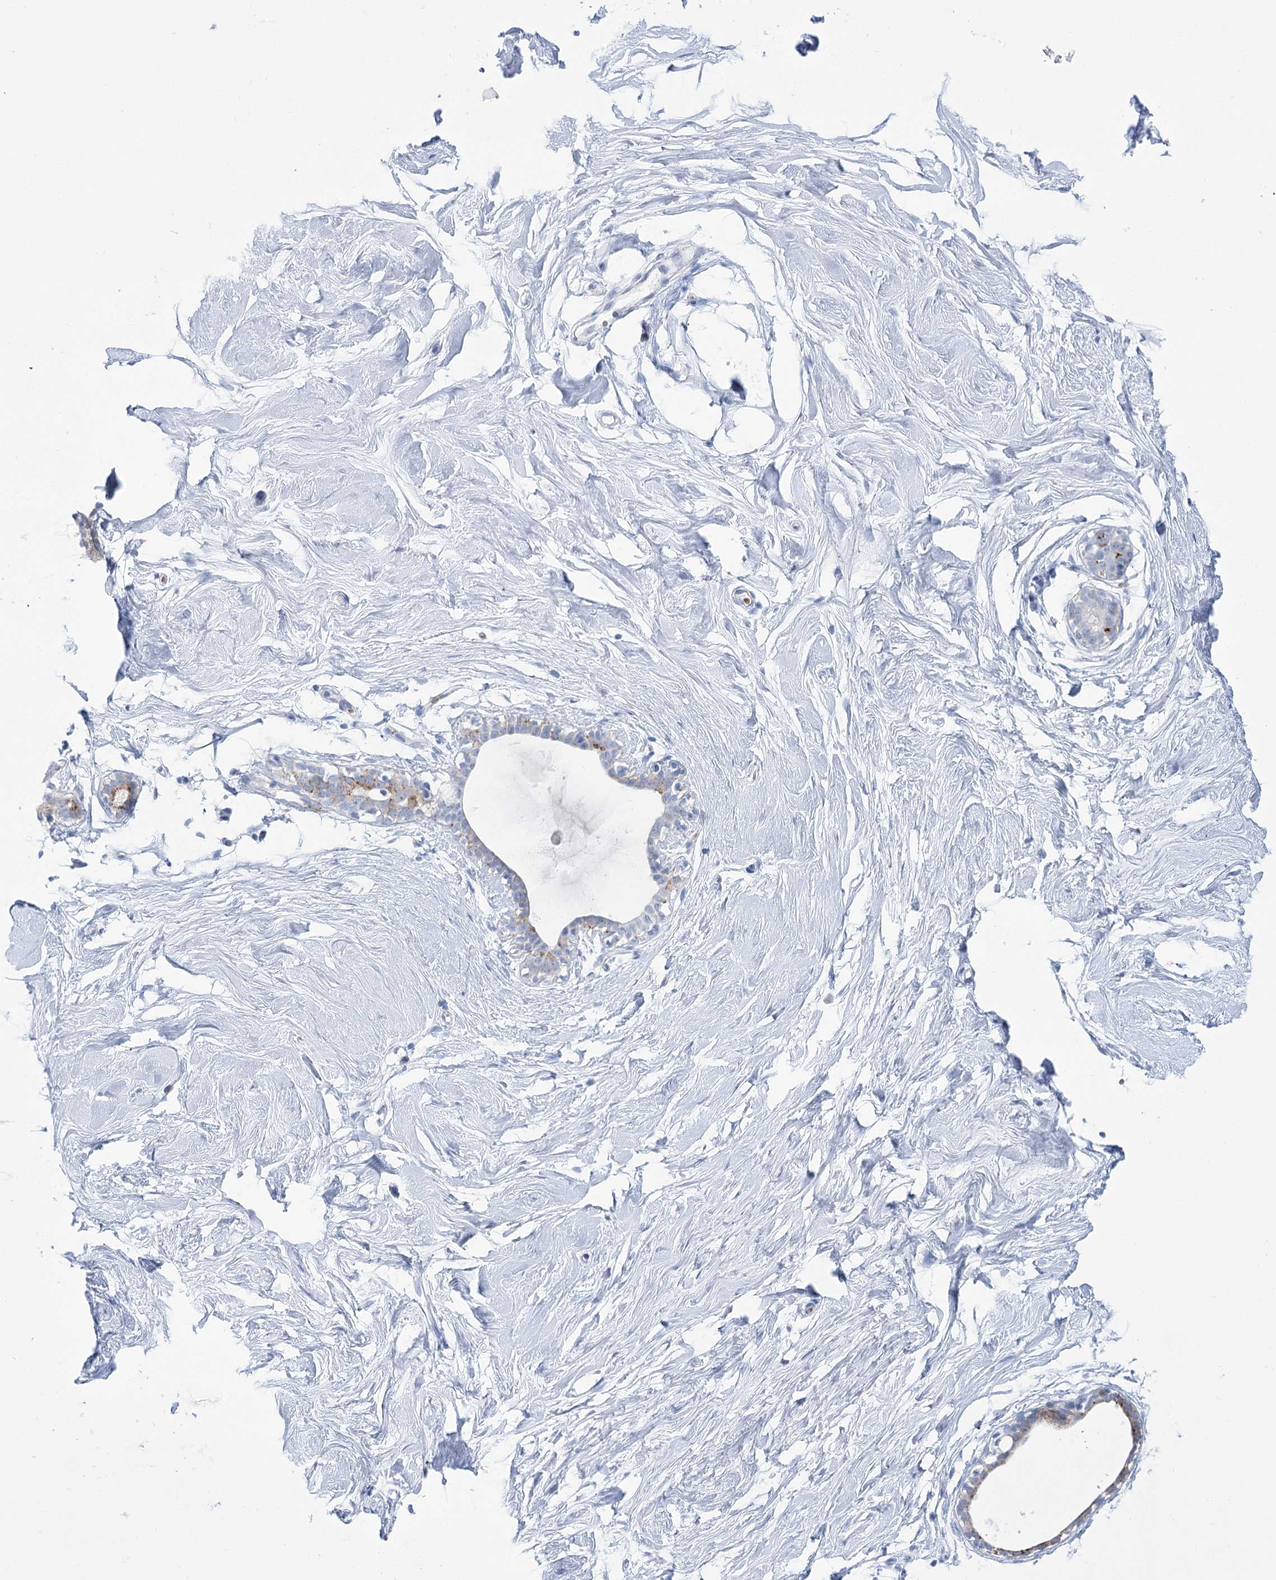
{"staining": {"intensity": "negative", "quantity": "none", "location": "none"}, "tissue": "breast", "cell_type": "Adipocytes", "image_type": "normal", "snomed": [{"axis": "morphology", "description": "Normal tissue, NOS"}, {"axis": "morphology", "description": "Adenoma, NOS"}, {"axis": "topography", "description": "Breast"}], "caption": "High power microscopy histopathology image of an immunohistochemistry photomicrograph of normal breast, revealing no significant staining in adipocytes.", "gene": "SIAE", "patient": {"sex": "female", "age": 23}}